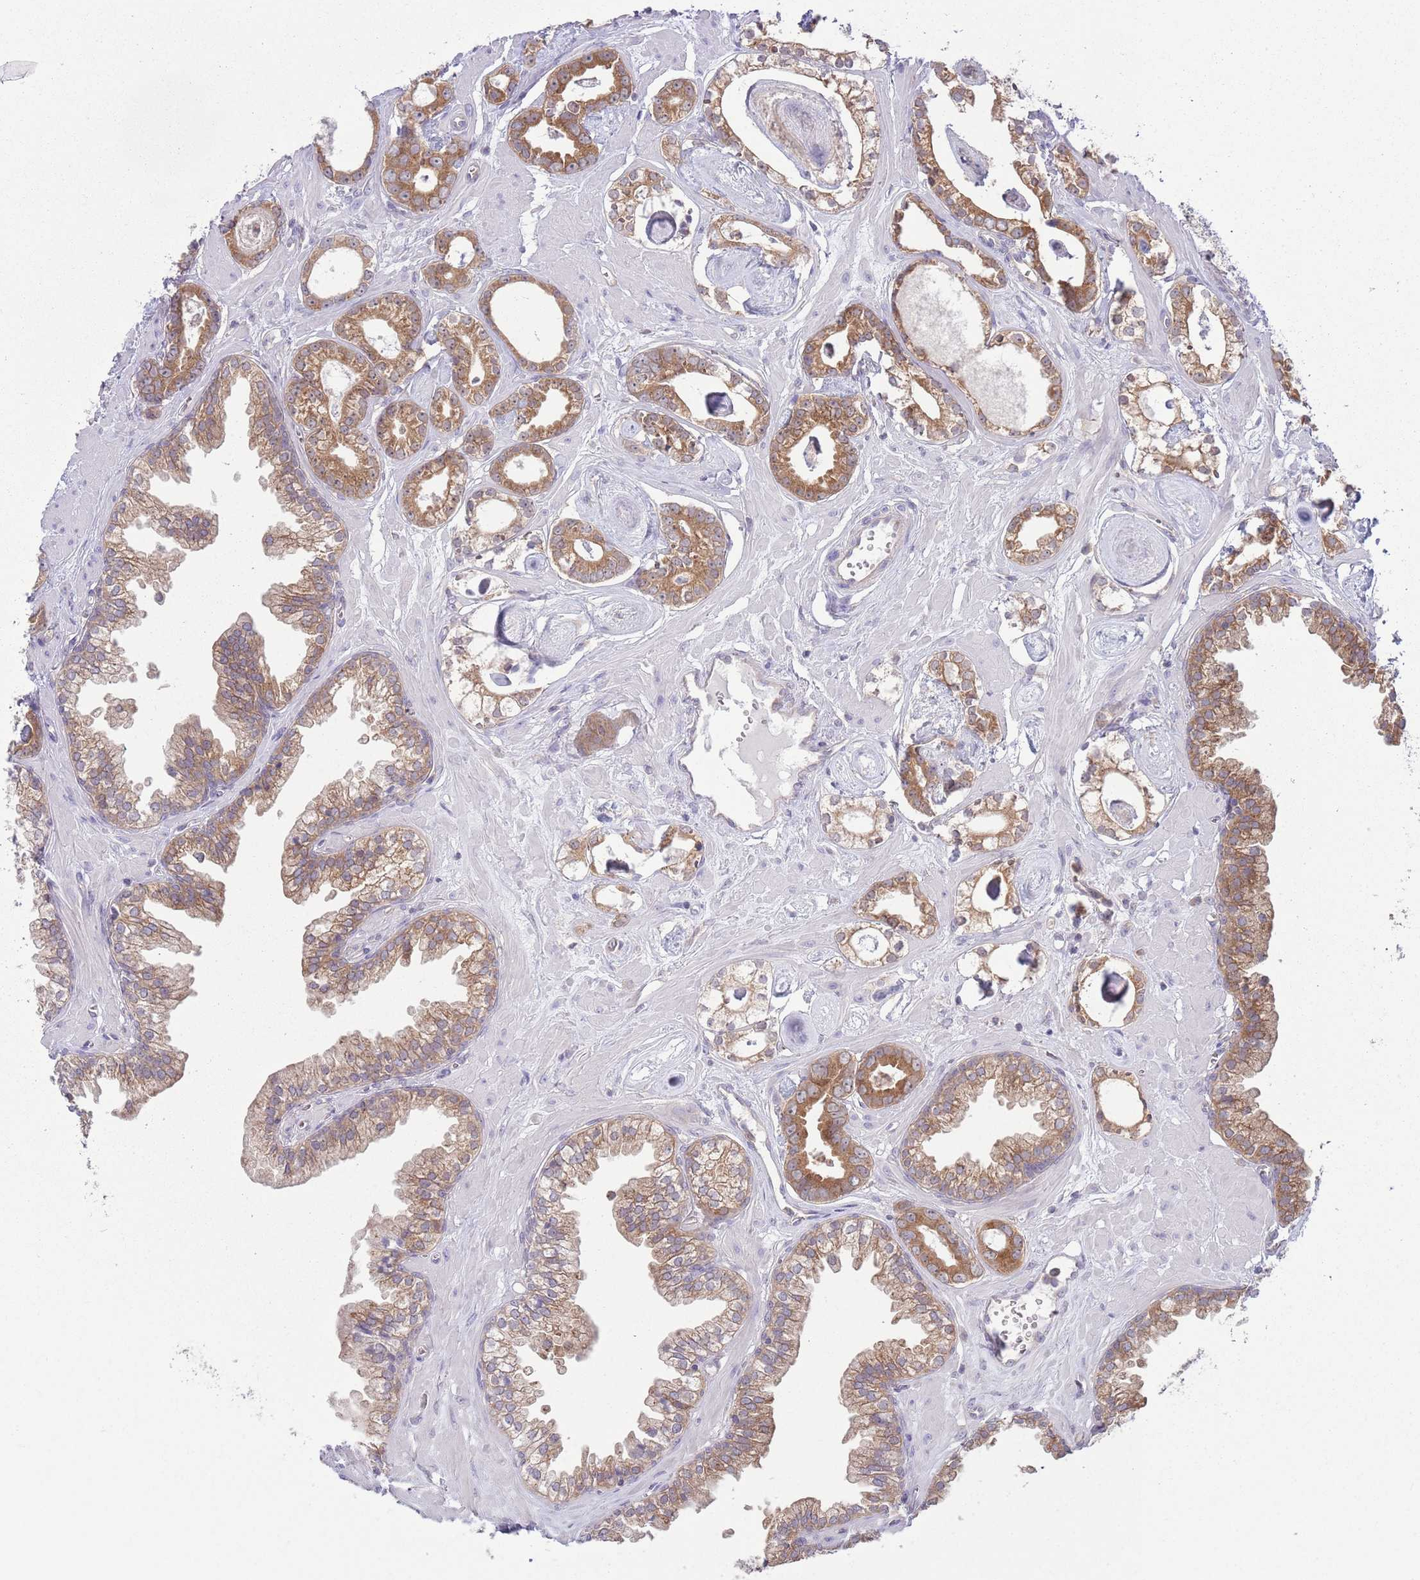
{"staining": {"intensity": "moderate", "quantity": ">75%", "location": "cytoplasmic/membranous"}, "tissue": "prostate cancer", "cell_type": "Tumor cells", "image_type": "cancer", "snomed": [{"axis": "morphology", "description": "Adenocarcinoma, Low grade"}, {"axis": "topography", "description": "Prostate"}], "caption": "Immunohistochemical staining of human prostate cancer (adenocarcinoma (low-grade)) demonstrates moderate cytoplasmic/membranous protein positivity in approximately >75% of tumor cells. (DAB IHC, brown staining for protein, blue staining for nuclei).", "gene": "COPE", "patient": {"sex": "male", "age": 60}}